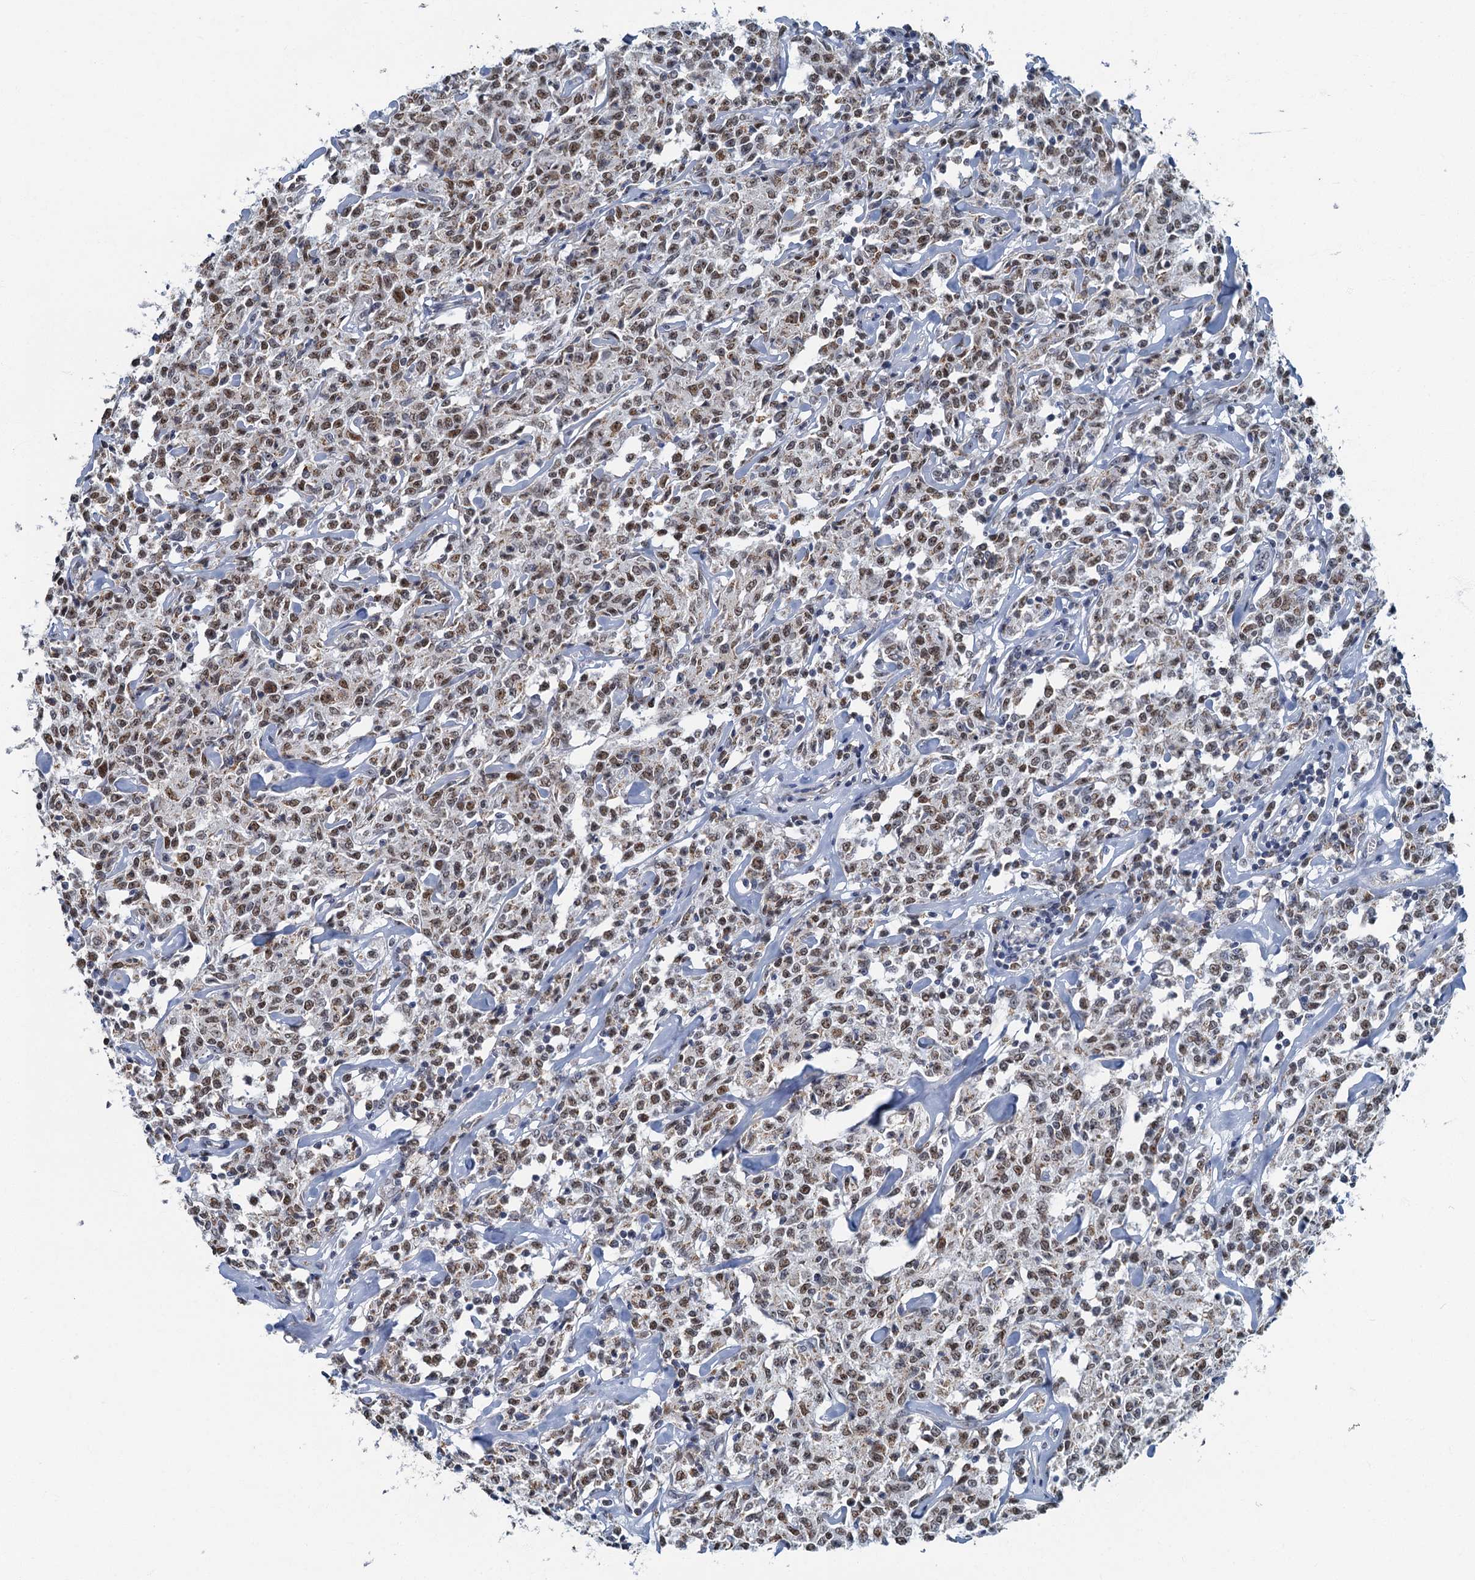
{"staining": {"intensity": "weak", "quantity": ">75%", "location": "cytoplasmic/membranous,nuclear"}, "tissue": "lymphoma", "cell_type": "Tumor cells", "image_type": "cancer", "snomed": [{"axis": "morphology", "description": "Malignant lymphoma, non-Hodgkin's type, Low grade"}, {"axis": "topography", "description": "Small intestine"}], "caption": "Brown immunohistochemical staining in human lymphoma shows weak cytoplasmic/membranous and nuclear expression in about >75% of tumor cells.", "gene": "RAD9B", "patient": {"sex": "female", "age": 59}}